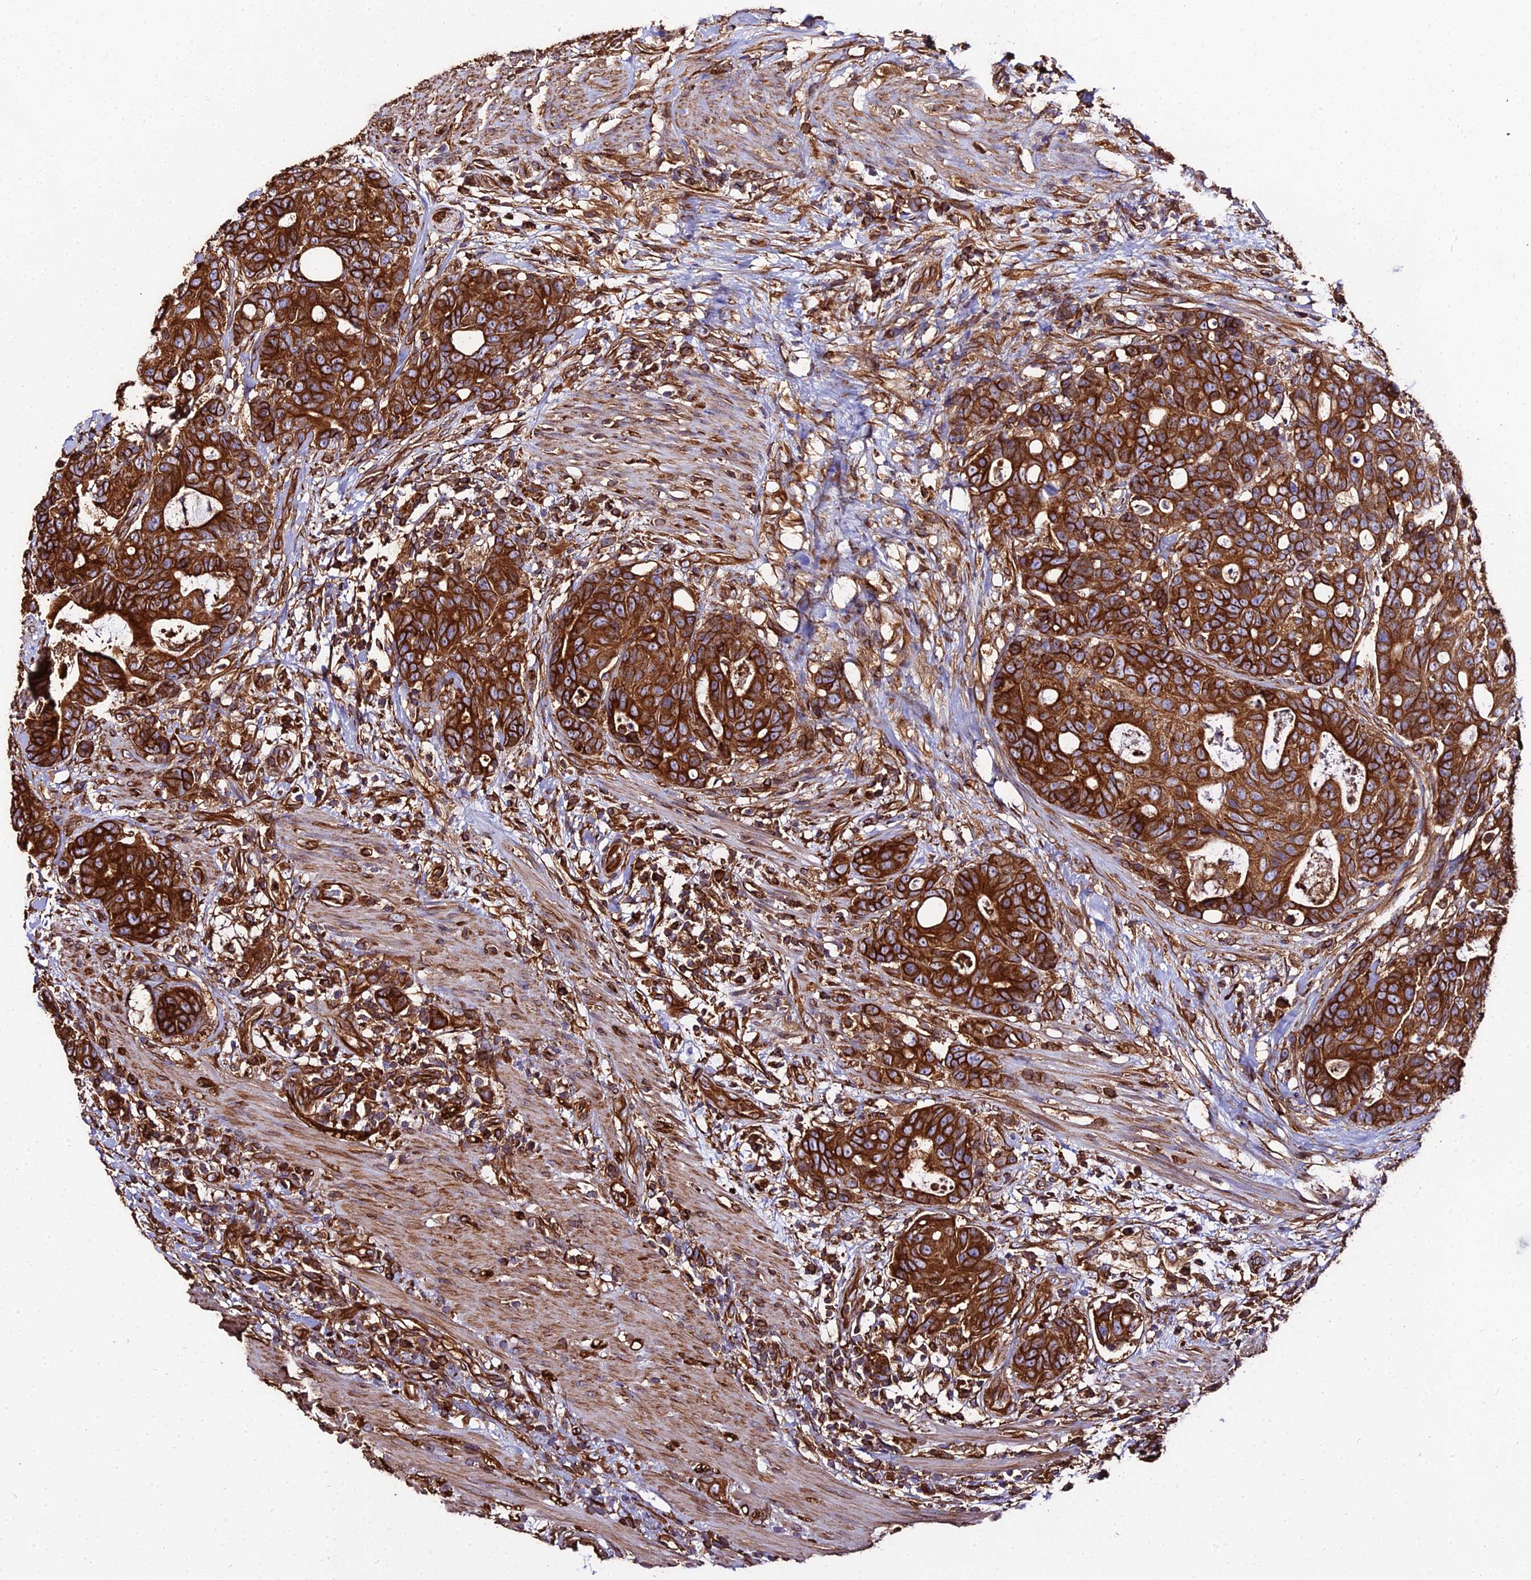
{"staining": {"intensity": "strong", "quantity": ">75%", "location": "cytoplasmic/membranous"}, "tissue": "colorectal cancer", "cell_type": "Tumor cells", "image_type": "cancer", "snomed": [{"axis": "morphology", "description": "Adenocarcinoma, NOS"}, {"axis": "topography", "description": "Colon"}], "caption": "This image demonstrates immunohistochemistry (IHC) staining of human colorectal cancer, with high strong cytoplasmic/membranous expression in about >75% of tumor cells.", "gene": "TUBA3D", "patient": {"sex": "female", "age": 82}}